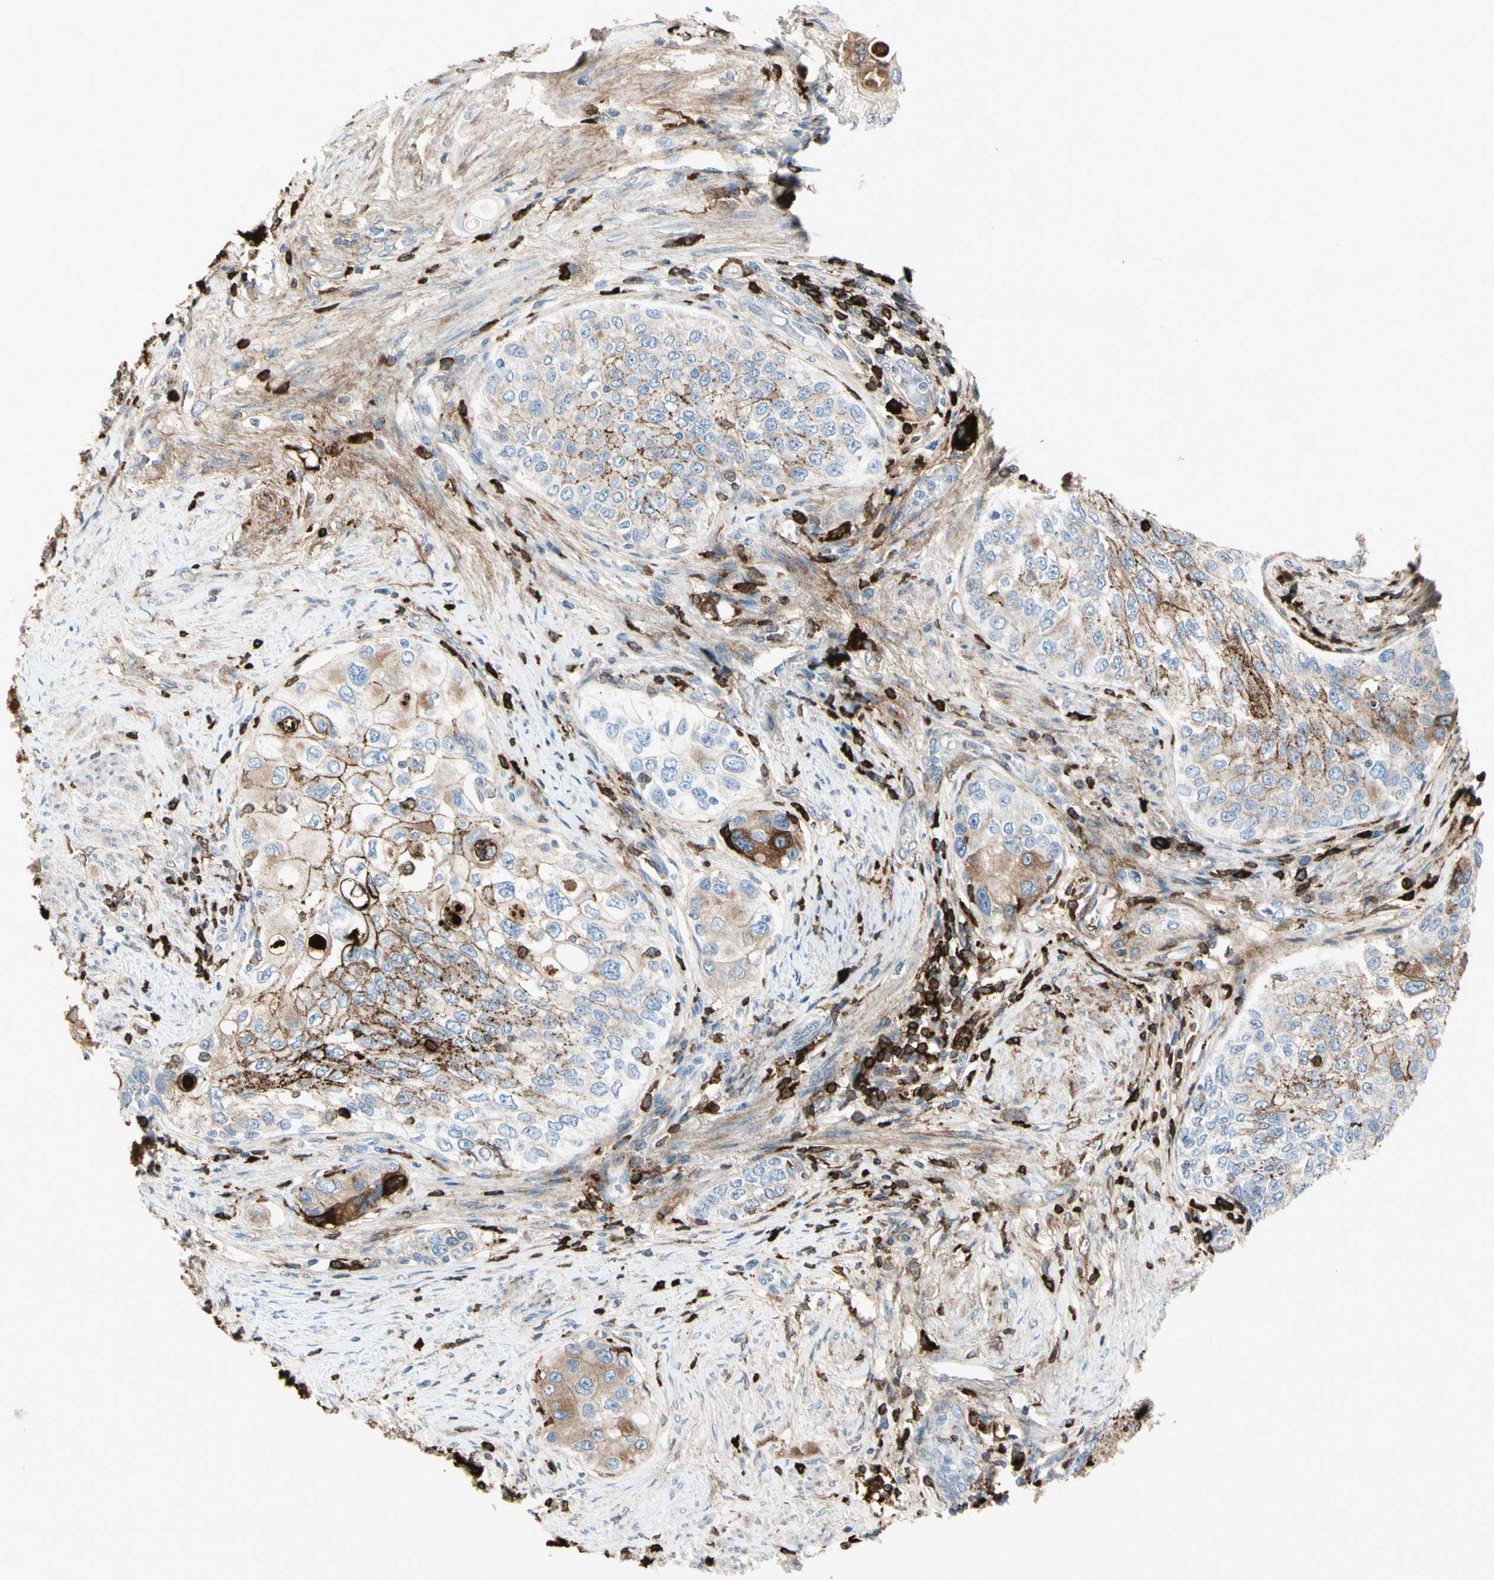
{"staining": {"intensity": "moderate", "quantity": "25%-75%", "location": "cytoplasmic/membranous"}, "tissue": "urothelial cancer", "cell_type": "Tumor cells", "image_type": "cancer", "snomed": [{"axis": "morphology", "description": "Urothelial carcinoma, High grade"}, {"axis": "topography", "description": "Urinary bladder"}], "caption": "Protein staining of urothelial carcinoma (high-grade) tissue displays moderate cytoplasmic/membranous staining in approximately 25%-75% of tumor cells. The protein of interest is stained brown, and the nuclei are stained in blue (DAB IHC with brightfield microscopy, high magnification).", "gene": "IGHG1", "patient": {"sex": "female", "age": 56}}